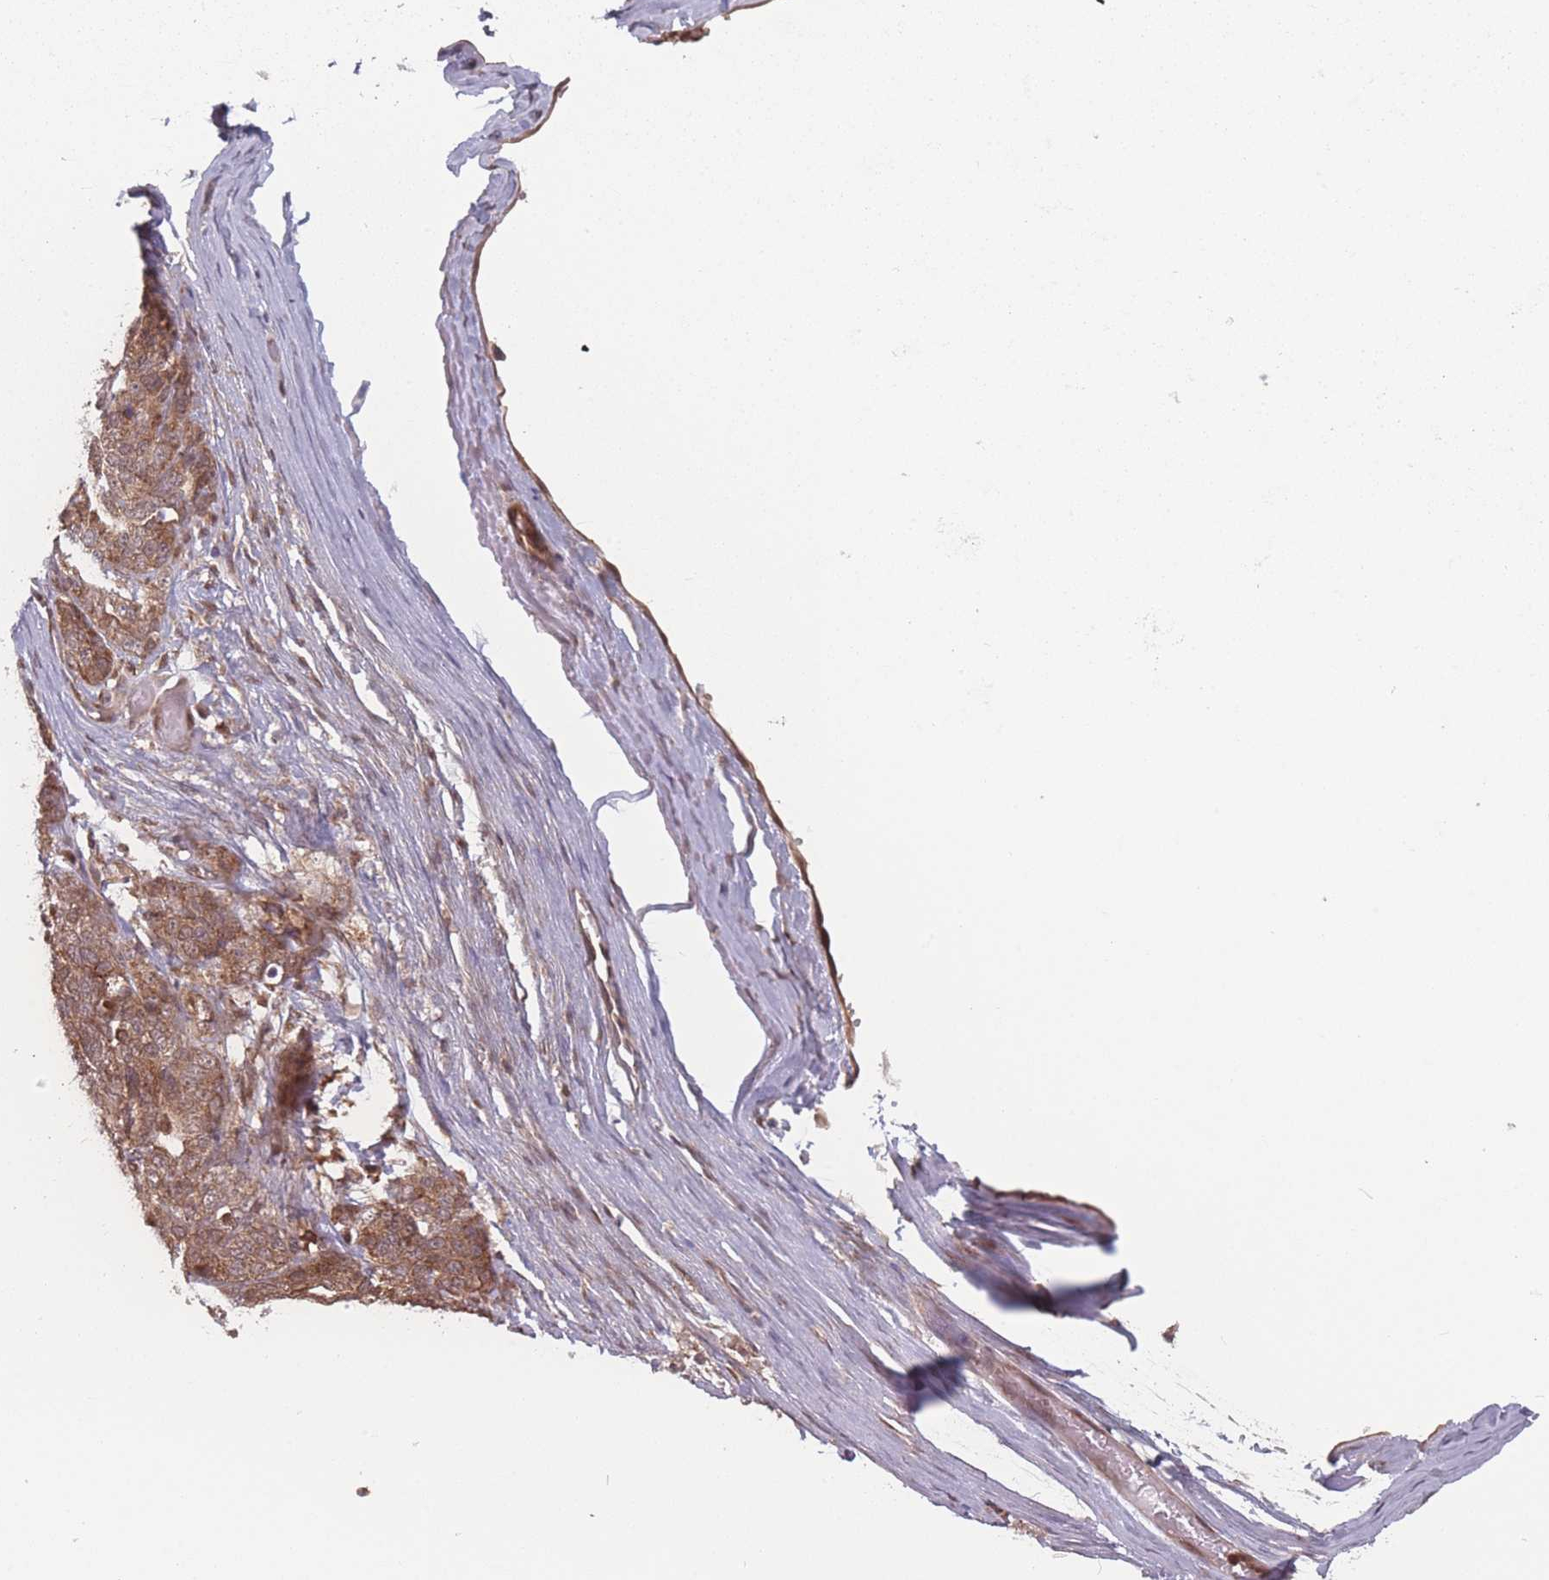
{"staining": {"intensity": "moderate", "quantity": ">75%", "location": "cytoplasmic/membranous"}, "tissue": "ovarian cancer", "cell_type": "Tumor cells", "image_type": "cancer", "snomed": [{"axis": "morphology", "description": "Cystadenocarcinoma, serous, NOS"}, {"axis": "topography", "description": "Ovary"}], "caption": "Approximately >75% of tumor cells in ovarian serous cystadenocarcinoma display moderate cytoplasmic/membranous protein expression as visualized by brown immunohistochemical staining.", "gene": "RPS18", "patient": {"sex": "female", "age": 44}}